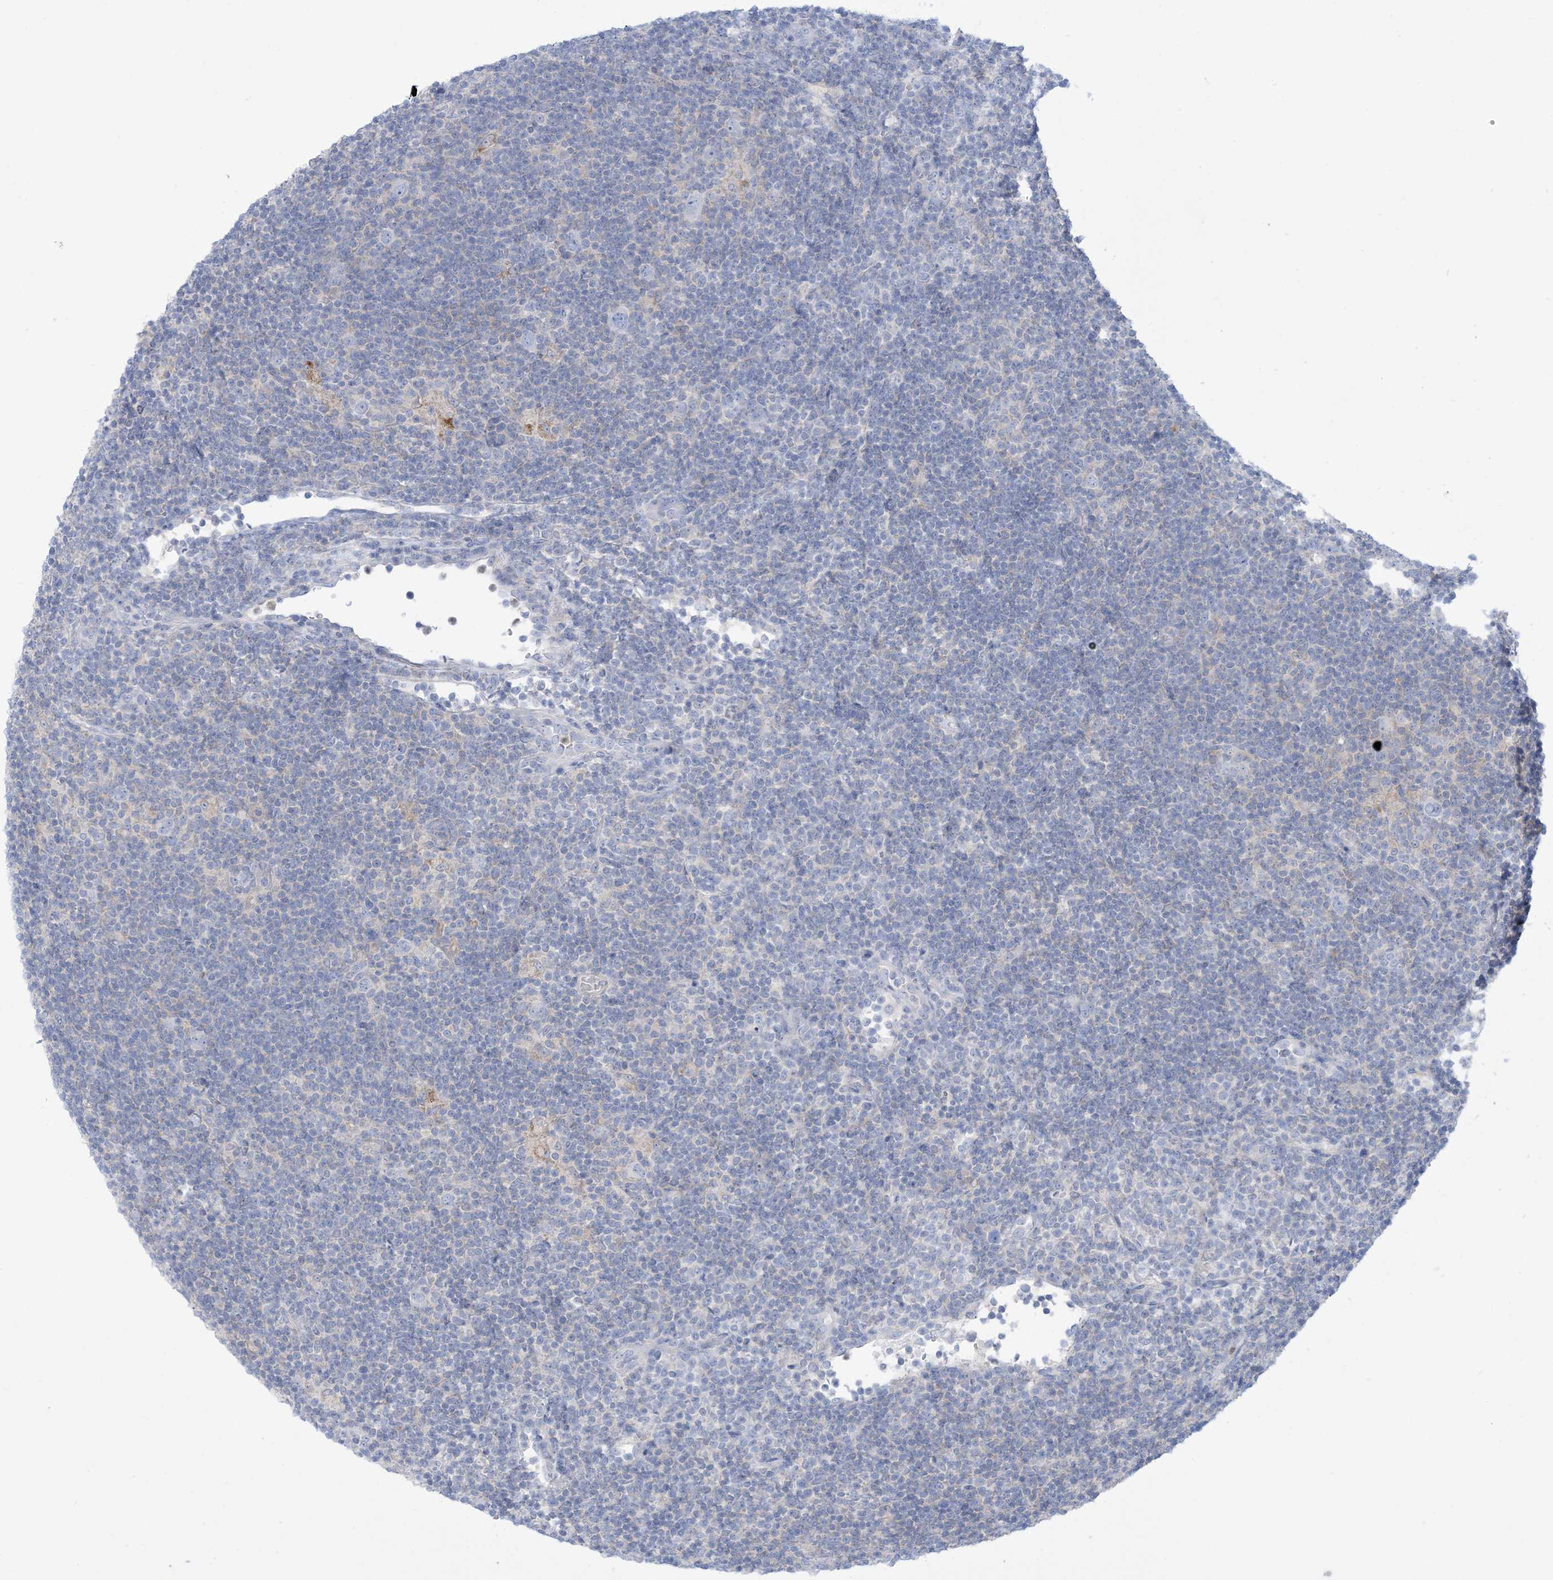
{"staining": {"intensity": "moderate", "quantity": "<25%", "location": "cytoplasmic/membranous"}, "tissue": "lymphoma", "cell_type": "Tumor cells", "image_type": "cancer", "snomed": [{"axis": "morphology", "description": "Hodgkin's disease, NOS"}, {"axis": "topography", "description": "Lymph node"}], "caption": "This is a histology image of IHC staining of Hodgkin's disease, which shows moderate staining in the cytoplasmic/membranous of tumor cells.", "gene": "MTHFD2L", "patient": {"sex": "female", "age": 57}}